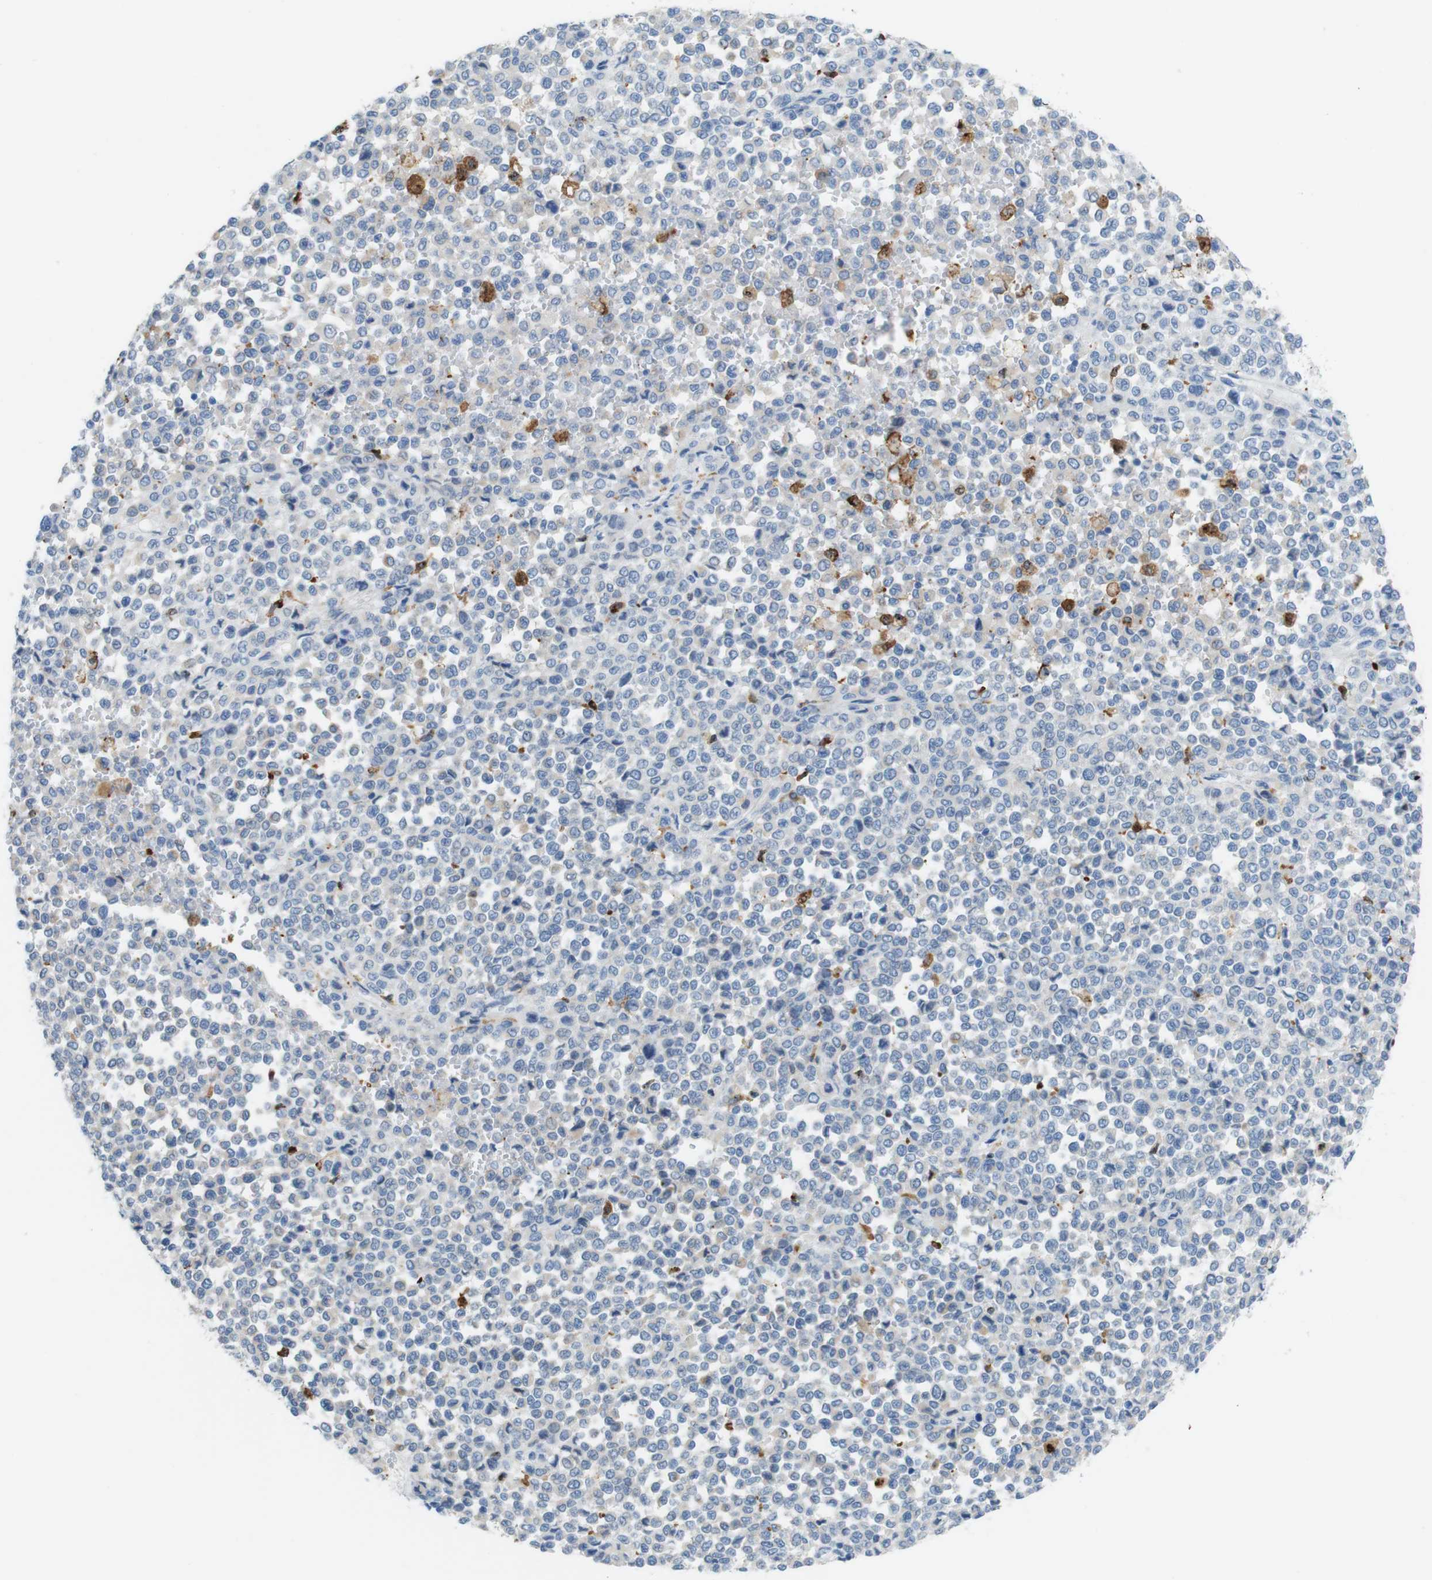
{"staining": {"intensity": "negative", "quantity": "none", "location": "none"}, "tissue": "melanoma", "cell_type": "Tumor cells", "image_type": "cancer", "snomed": [{"axis": "morphology", "description": "Malignant melanoma, Metastatic site"}, {"axis": "topography", "description": "Pancreas"}], "caption": "Malignant melanoma (metastatic site) was stained to show a protein in brown. There is no significant positivity in tumor cells.", "gene": "CLMN", "patient": {"sex": "female", "age": 30}}